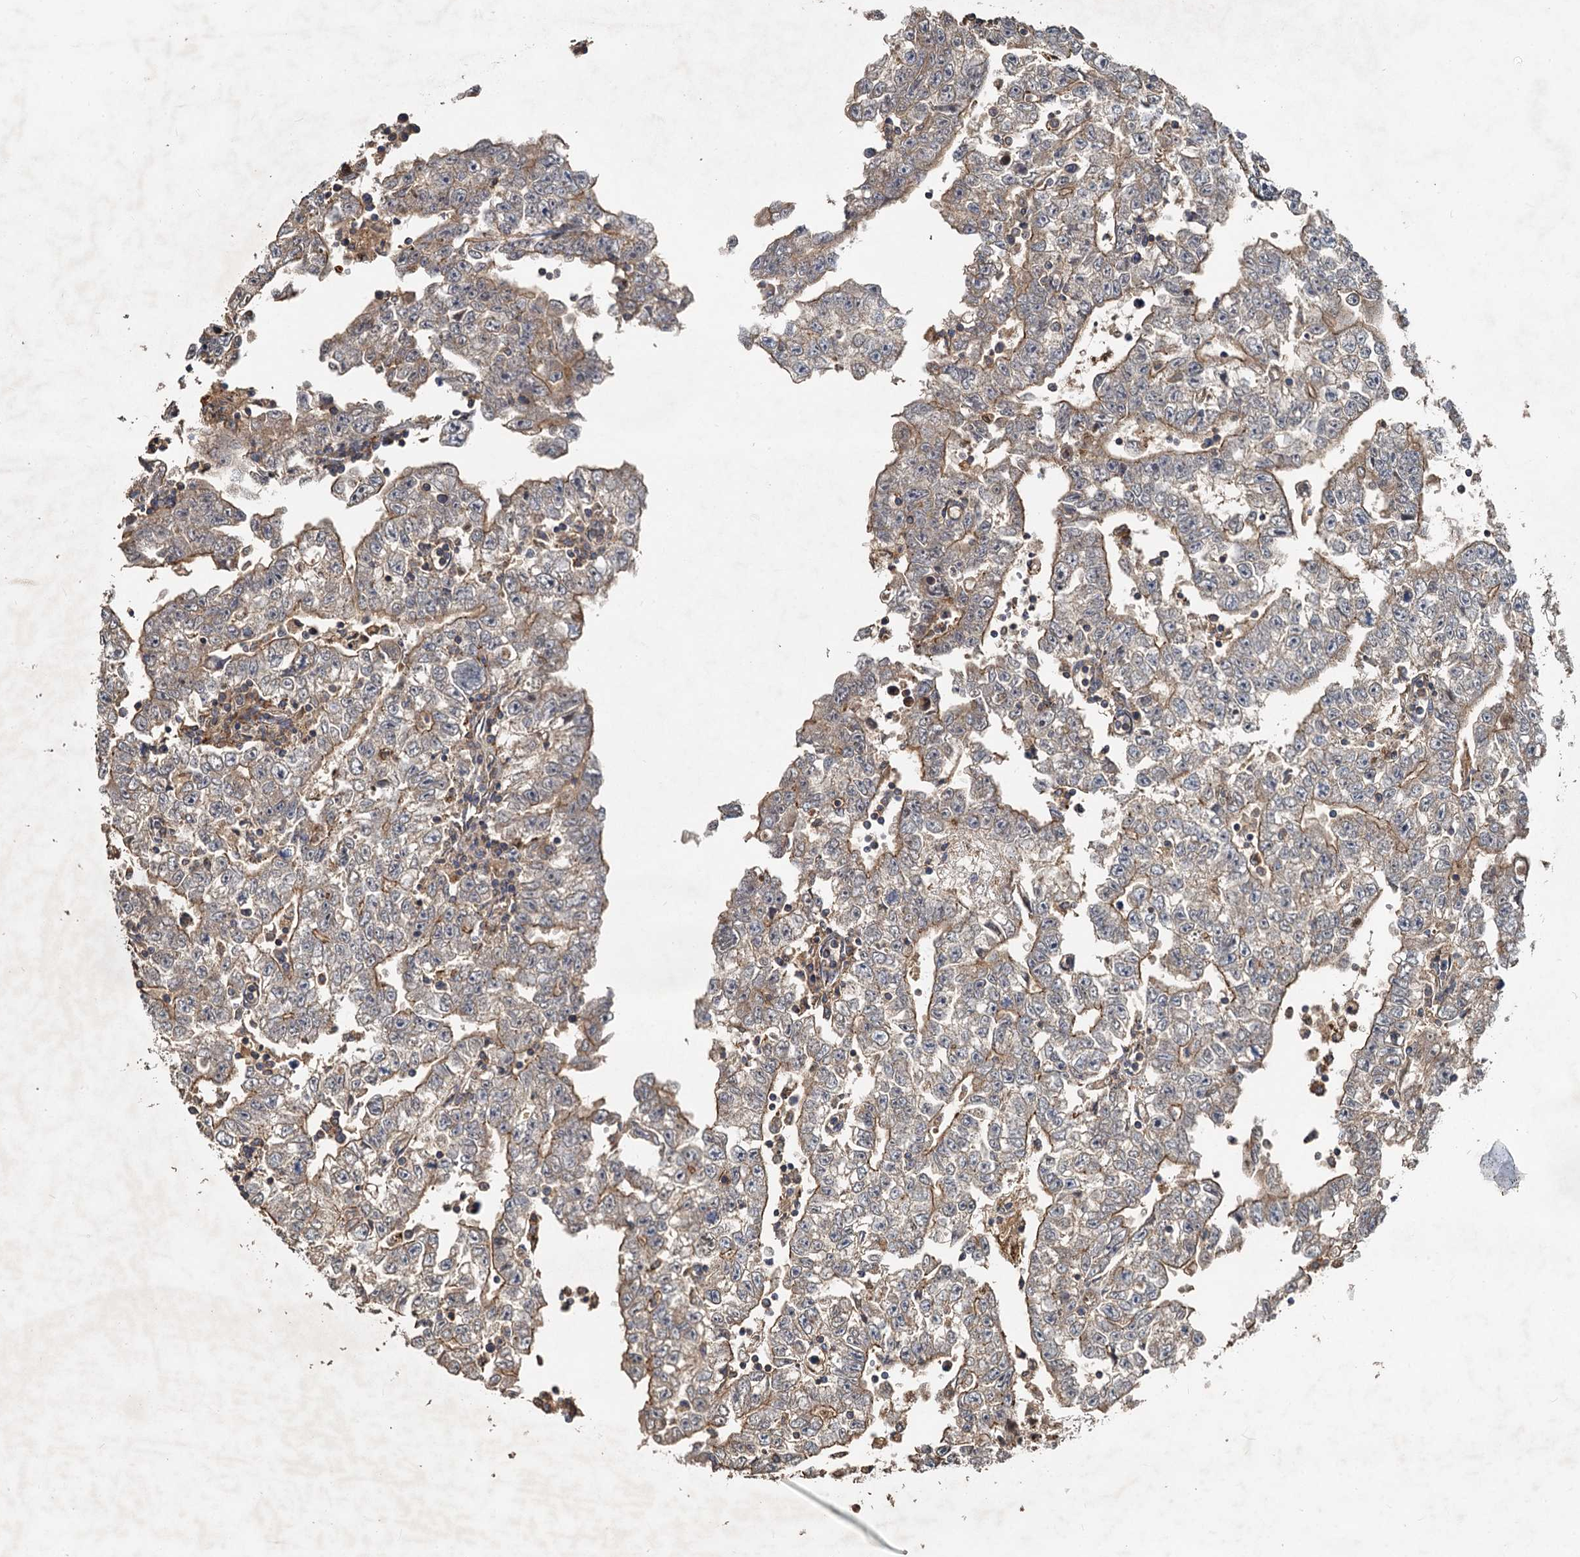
{"staining": {"intensity": "weak", "quantity": "25%-75%", "location": "cytoplasmic/membranous"}, "tissue": "testis cancer", "cell_type": "Tumor cells", "image_type": "cancer", "snomed": [{"axis": "morphology", "description": "Carcinoma, Embryonal, NOS"}, {"axis": "topography", "description": "Testis"}], "caption": "The immunohistochemical stain shows weak cytoplasmic/membranous staining in tumor cells of testis cancer (embryonal carcinoma) tissue.", "gene": "SDS", "patient": {"sex": "male", "age": 25}}